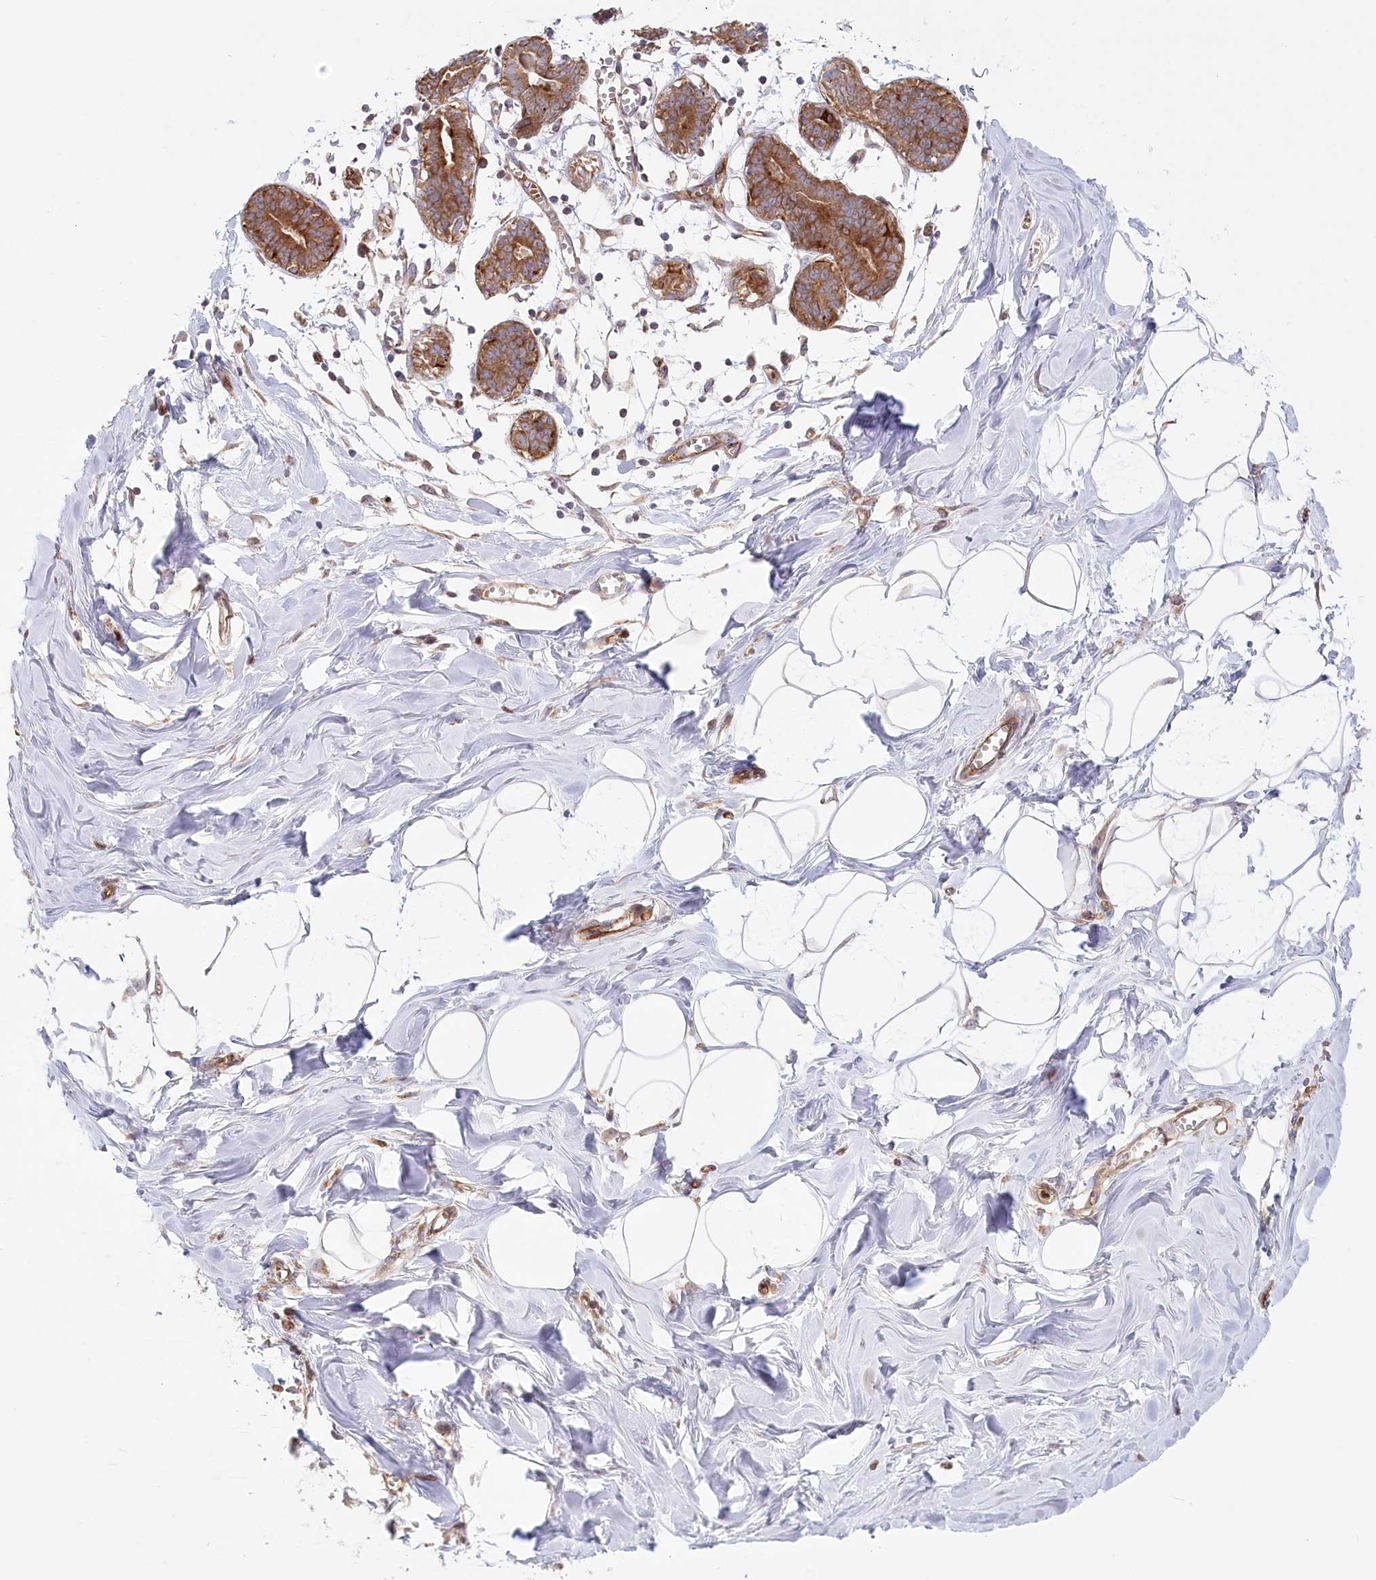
{"staining": {"intensity": "negative", "quantity": "none", "location": "none"}, "tissue": "breast", "cell_type": "Adipocytes", "image_type": "normal", "snomed": [{"axis": "morphology", "description": "Normal tissue, NOS"}, {"axis": "topography", "description": "Breast"}], "caption": "Adipocytes show no significant protein expression in unremarkable breast.", "gene": "COMMD3", "patient": {"sex": "female", "age": 27}}